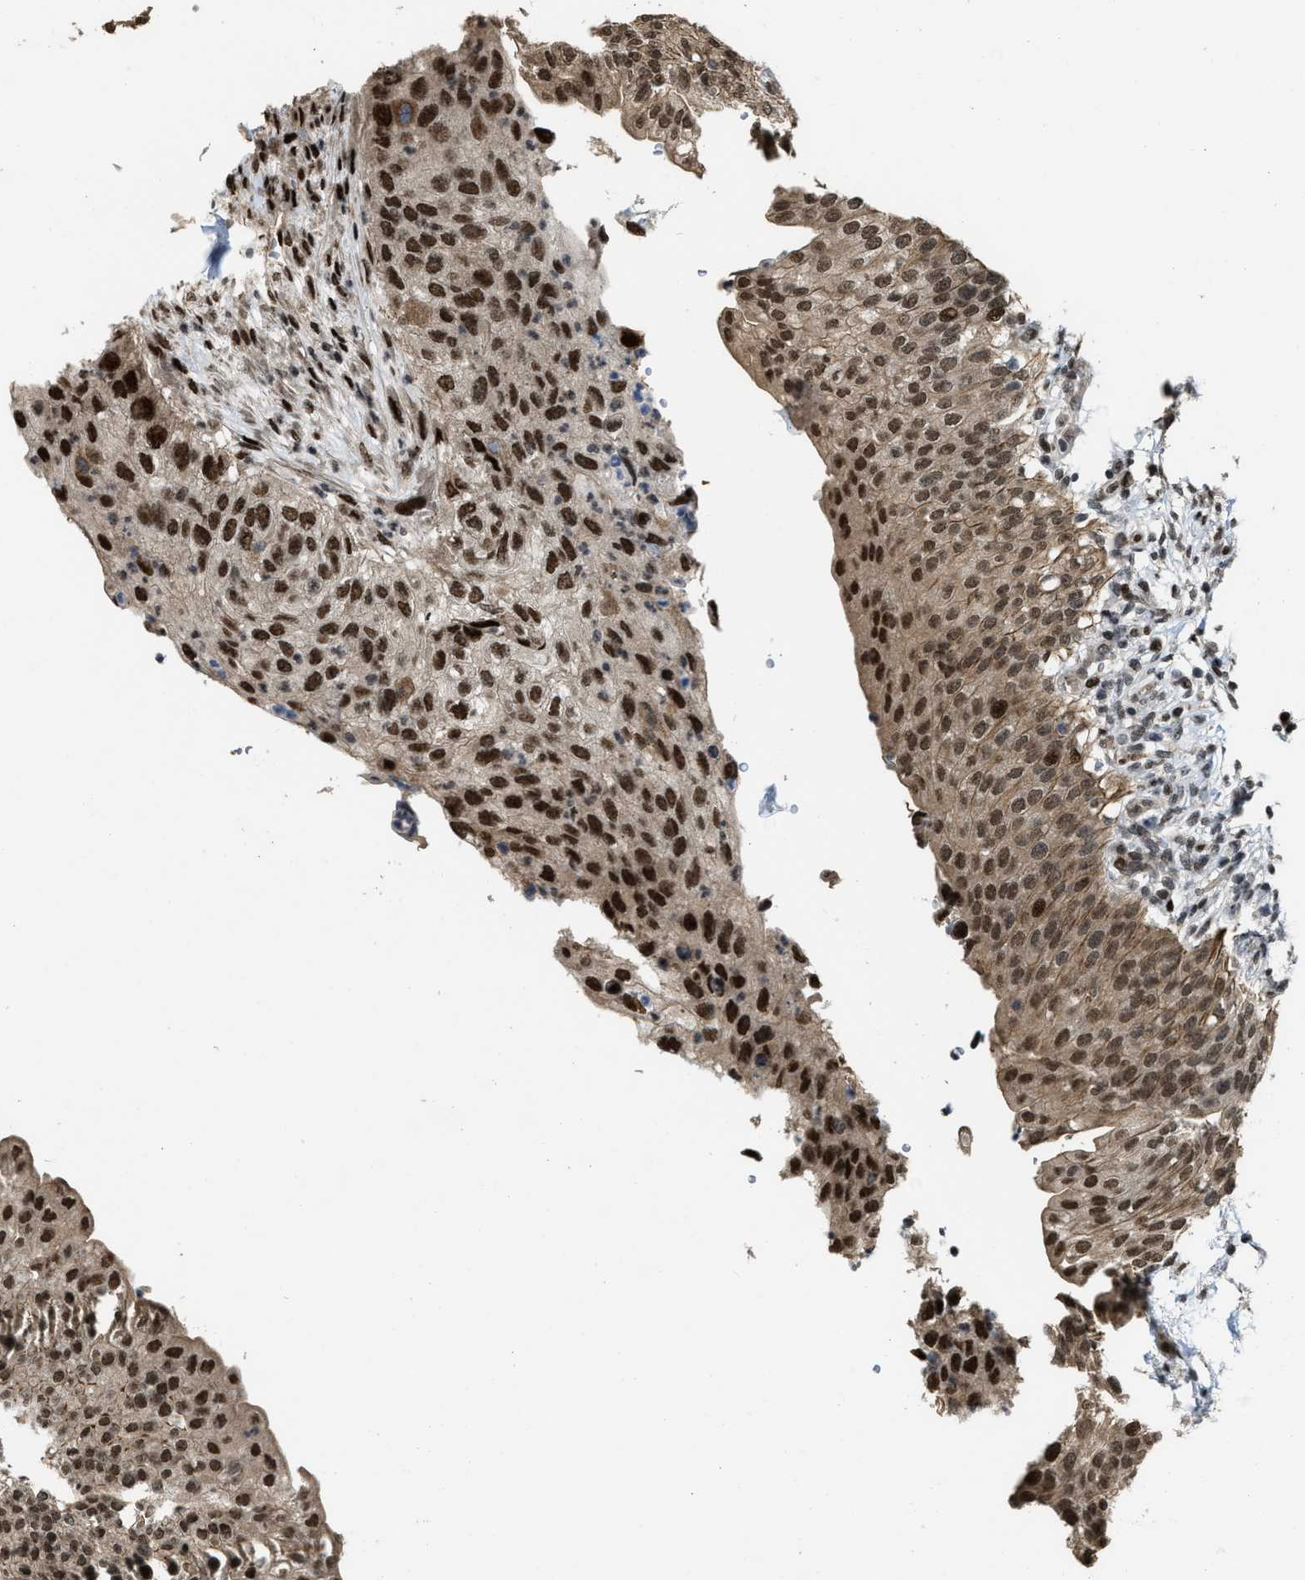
{"staining": {"intensity": "strong", "quantity": ">75%", "location": "cytoplasmic/membranous,nuclear"}, "tissue": "urinary bladder", "cell_type": "Urothelial cells", "image_type": "normal", "snomed": [{"axis": "morphology", "description": "Normal tissue, NOS"}, {"axis": "topography", "description": "Urinary bladder"}], "caption": "This photomicrograph exhibits immunohistochemistry staining of normal urinary bladder, with high strong cytoplasmic/membranous,nuclear staining in approximately >75% of urothelial cells.", "gene": "SERTAD2", "patient": {"sex": "female", "age": 60}}